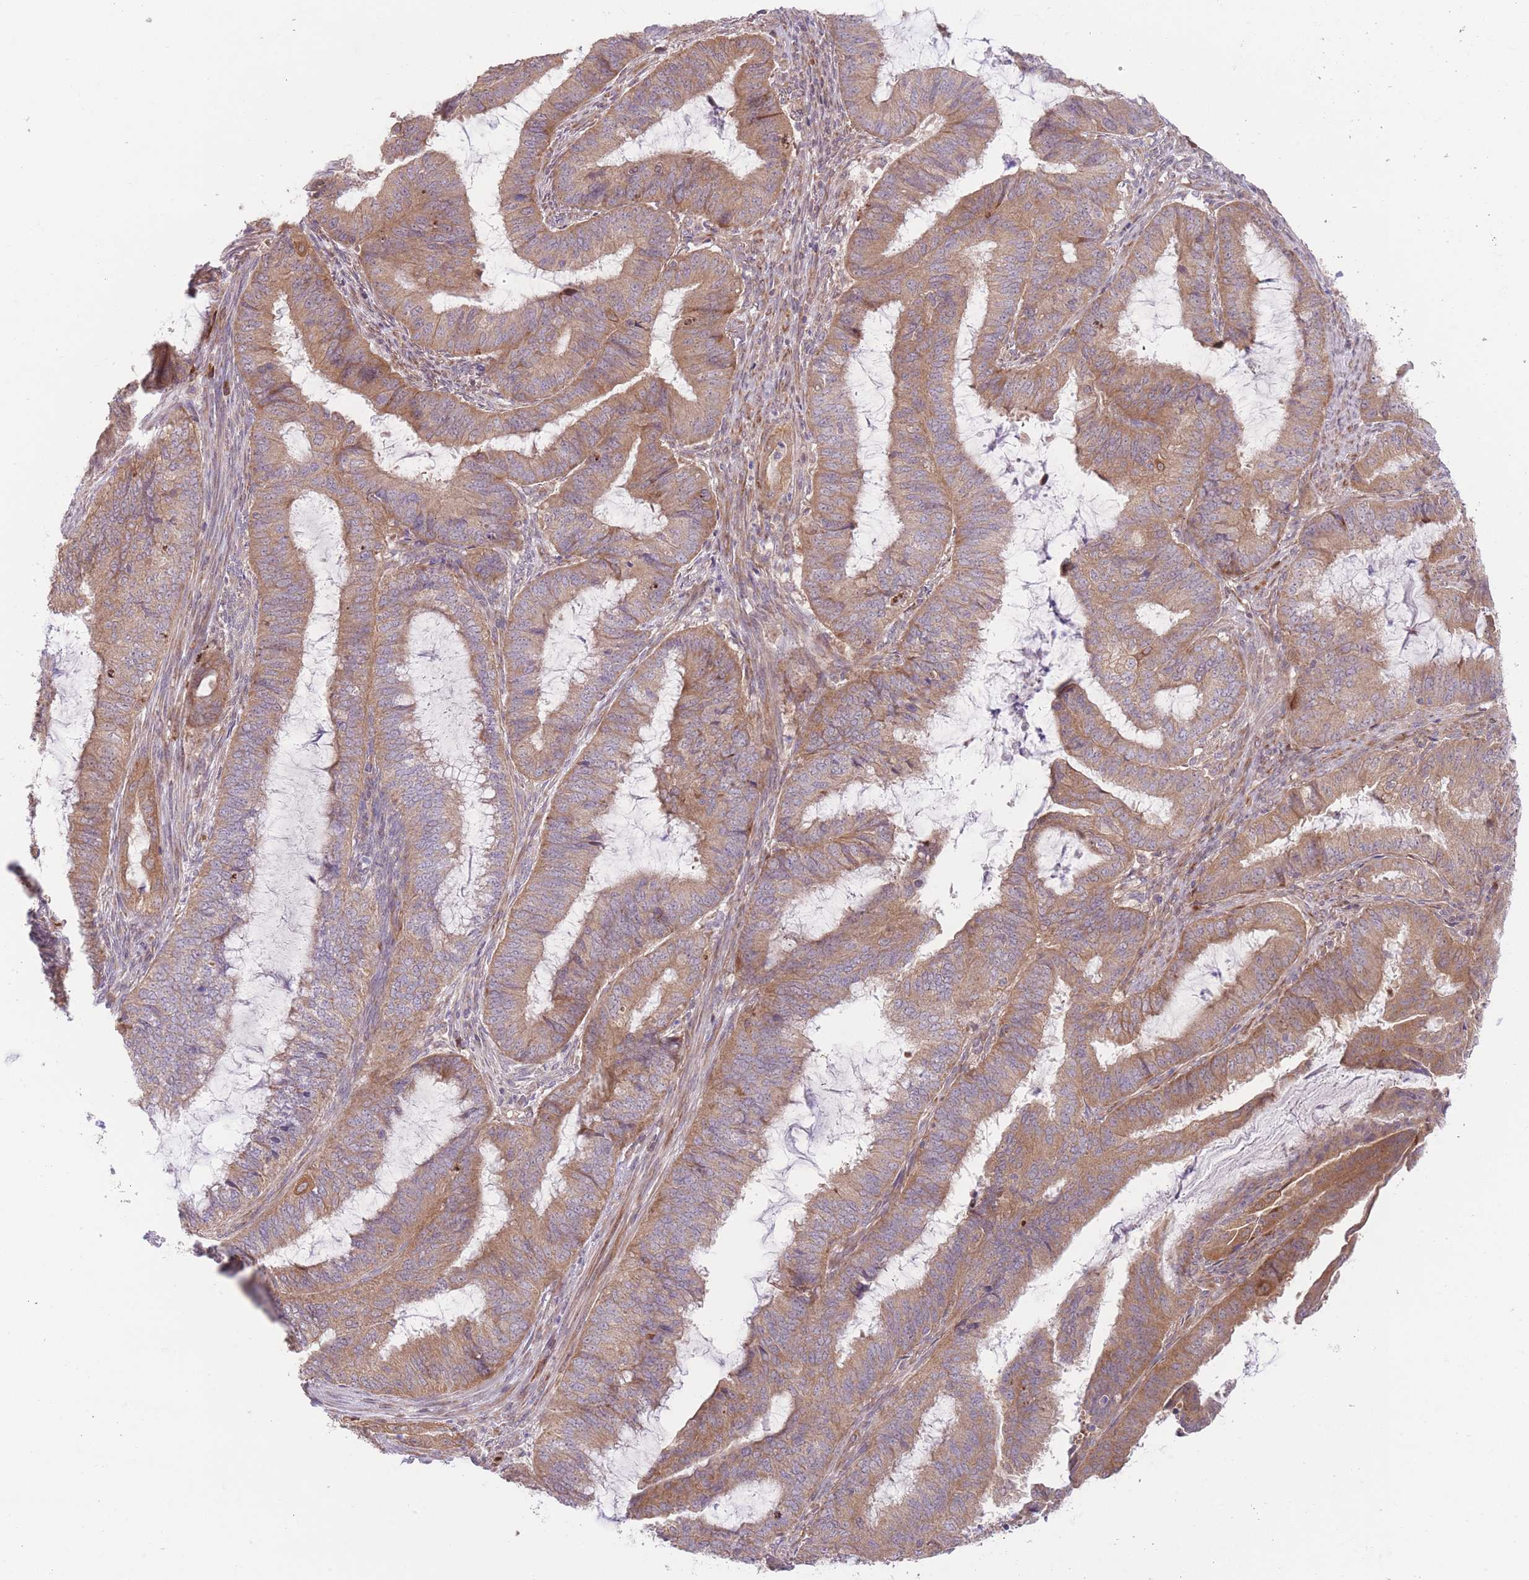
{"staining": {"intensity": "moderate", "quantity": ">75%", "location": "cytoplasmic/membranous"}, "tissue": "endometrial cancer", "cell_type": "Tumor cells", "image_type": "cancer", "snomed": [{"axis": "morphology", "description": "Adenocarcinoma, NOS"}, {"axis": "topography", "description": "Endometrium"}], "caption": "Immunohistochemistry (IHC) (DAB (3,3'-diaminobenzidine)) staining of human endometrial cancer demonstrates moderate cytoplasmic/membranous protein staining in about >75% of tumor cells.", "gene": "BOLA2B", "patient": {"sex": "female", "age": 51}}